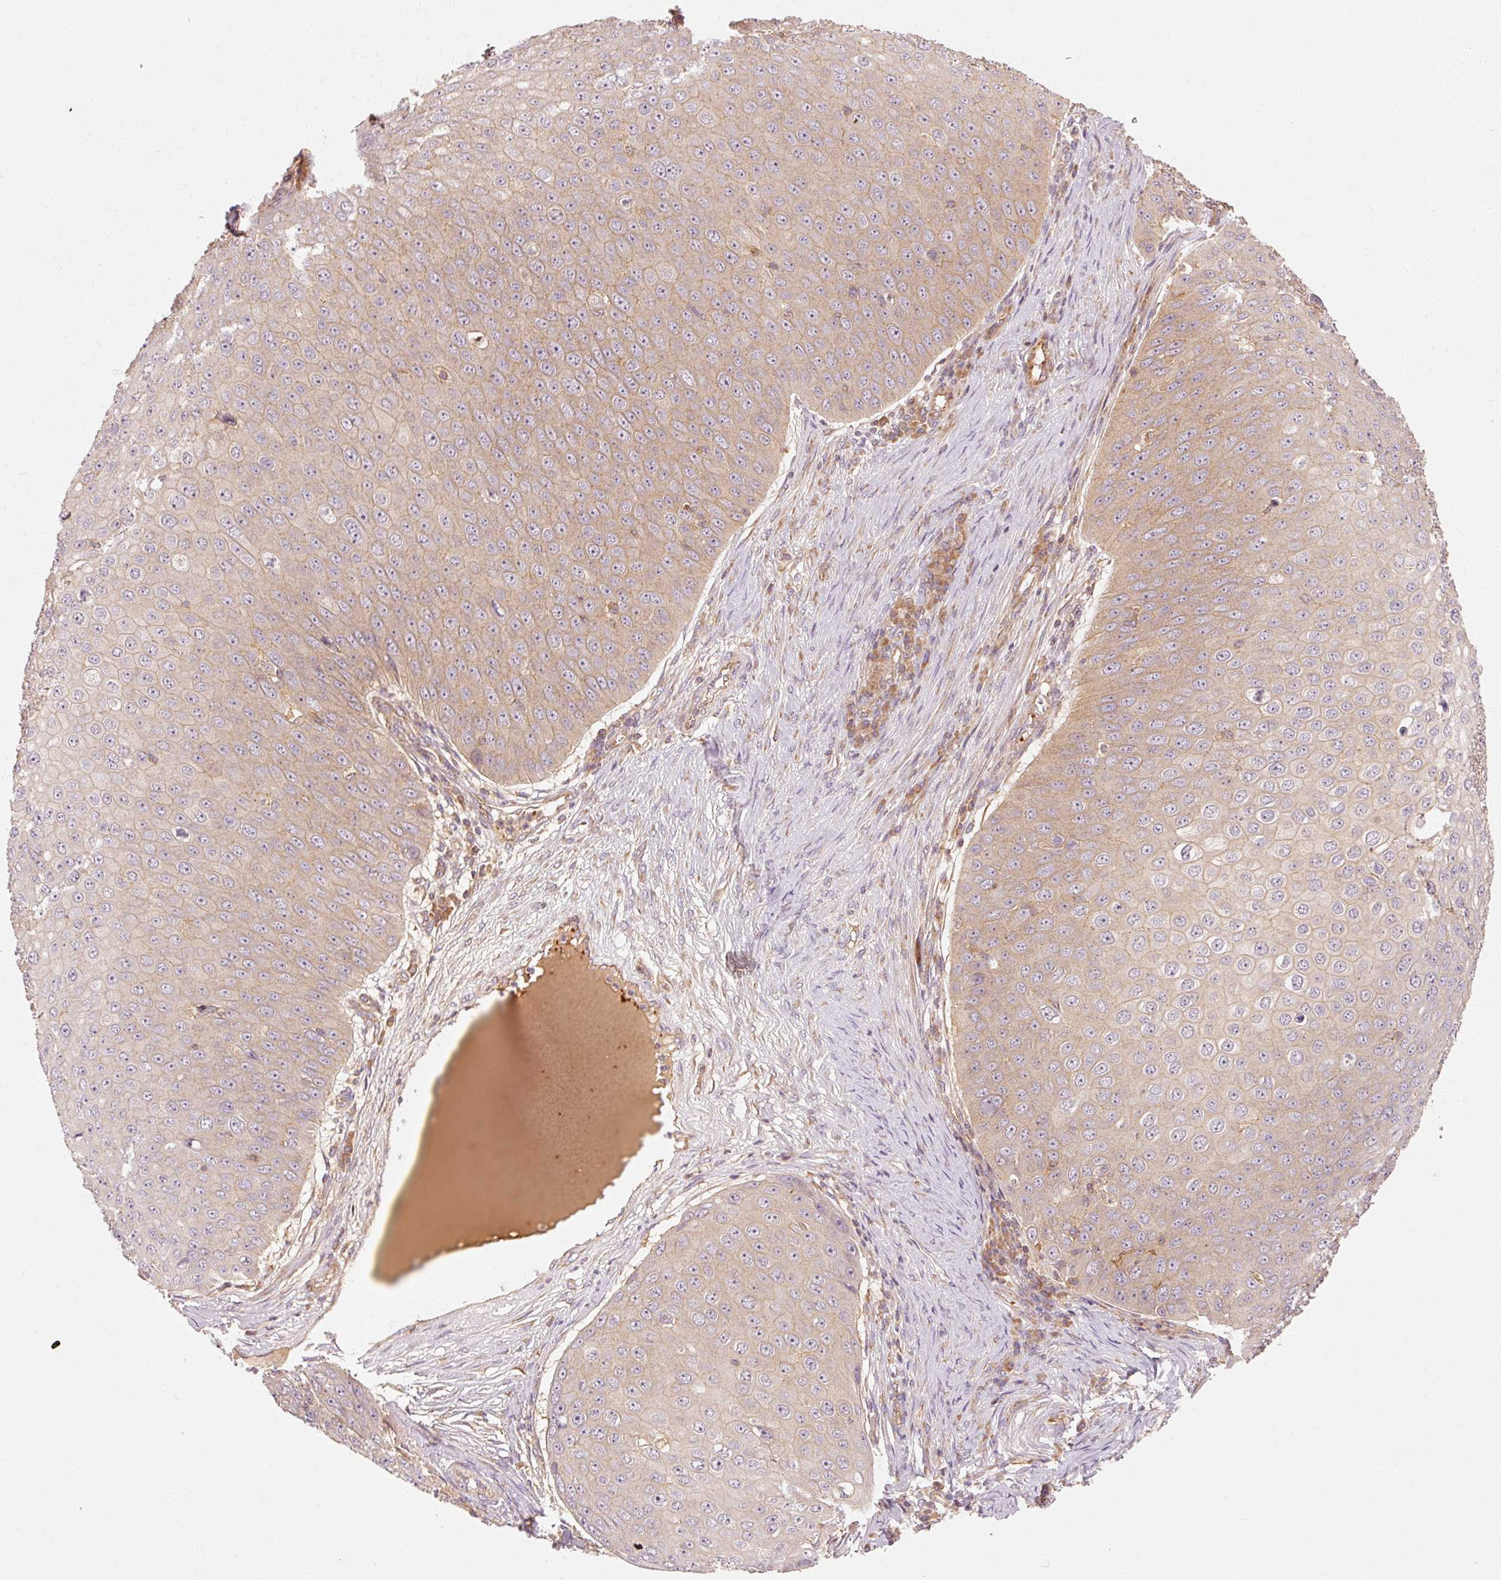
{"staining": {"intensity": "moderate", "quantity": "25%-75%", "location": "cytoplasmic/membranous"}, "tissue": "skin cancer", "cell_type": "Tumor cells", "image_type": "cancer", "snomed": [{"axis": "morphology", "description": "Squamous cell carcinoma, NOS"}, {"axis": "topography", "description": "Skin"}], "caption": "Squamous cell carcinoma (skin) stained for a protein reveals moderate cytoplasmic/membranous positivity in tumor cells.", "gene": "CTNNA1", "patient": {"sex": "male", "age": 71}}